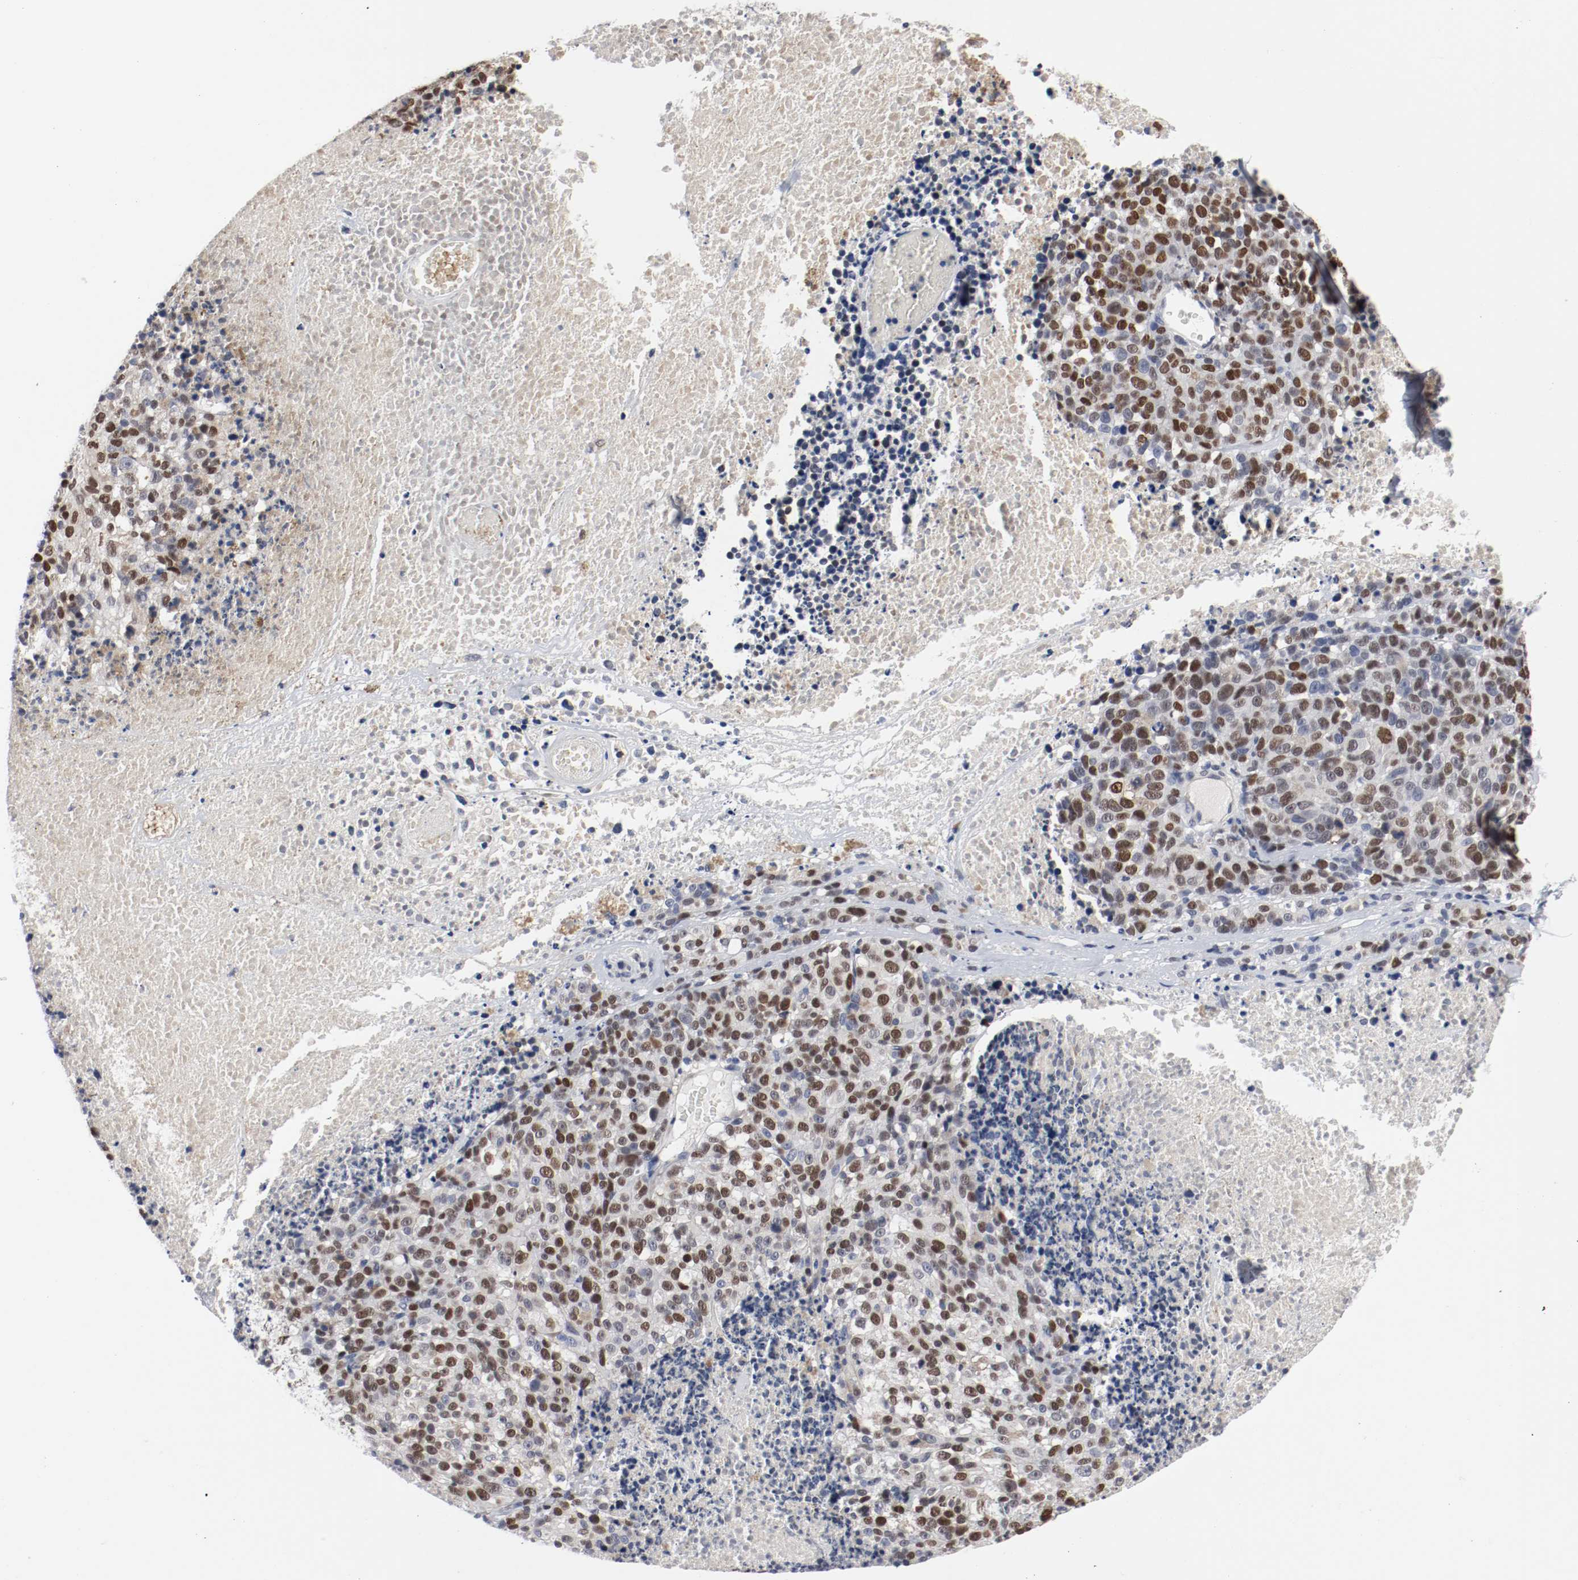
{"staining": {"intensity": "strong", "quantity": ">75%", "location": "nuclear"}, "tissue": "melanoma", "cell_type": "Tumor cells", "image_type": "cancer", "snomed": [{"axis": "morphology", "description": "Malignant melanoma, Metastatic site"}, {"axis": "topography", "description": "Cerebral cortex"}], "caption": "The image demonstrates a brown stain indicating the presence of a protein in the nuclear of tumor cells in malignant melanoma (metastatic site).", "gene": "MCM6", "patient": {"sex": "female", "age": 52}}